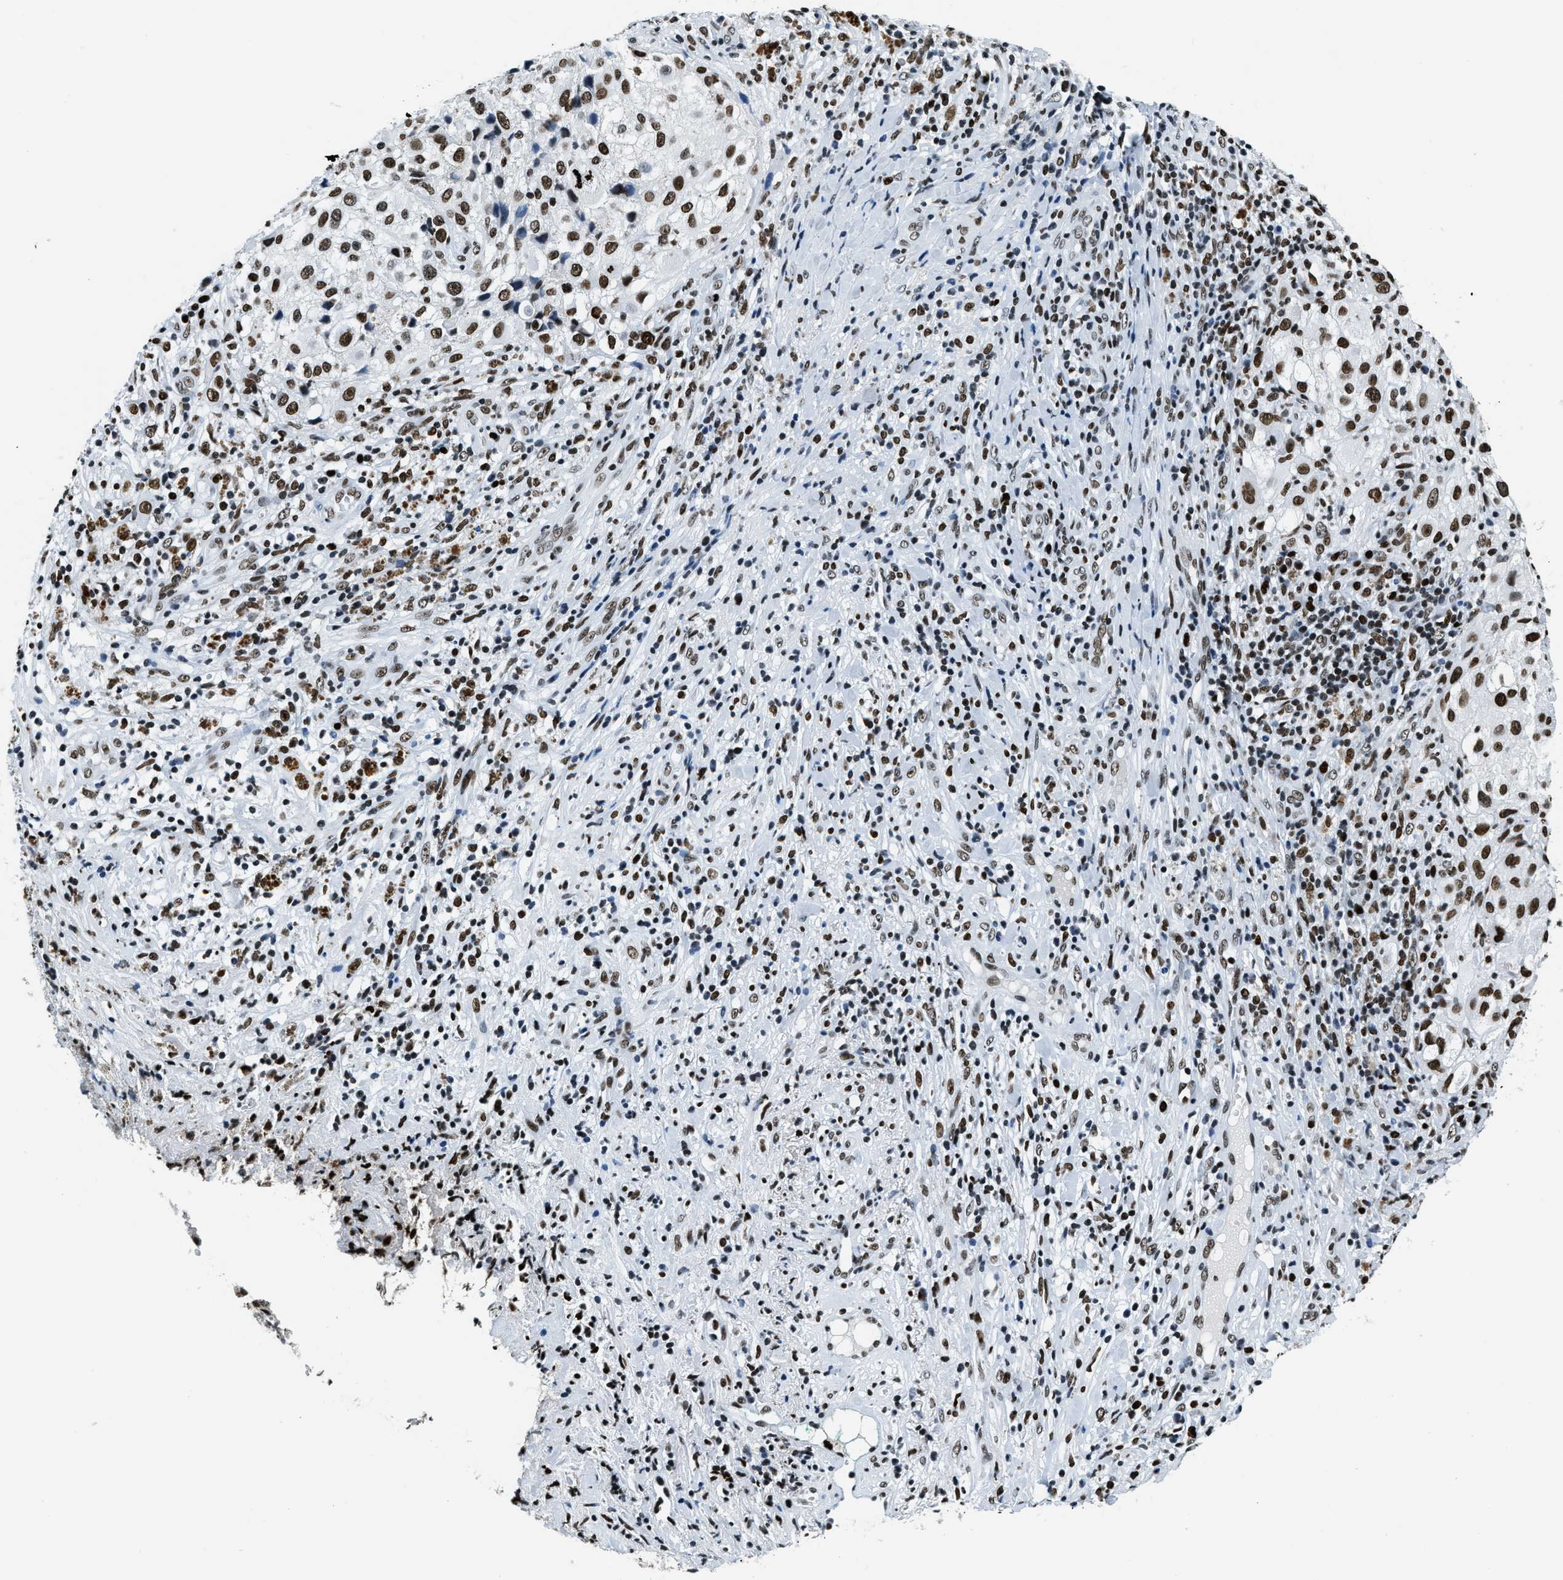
{"staining": {"intensity": "strong", "quantity": ">75%", "location": "nuclear"}, "tissue": "melanoma", "cell_type": "Tumor cells", "image_type": "cancer", "snomed": [{"axis": "morphology", "description": "Necrosis, NOS"}, {"axis": "morphology", "description": "Malignant melanoma, NOS"}, {"axis": "topography", "description": "Skin"}], "caption": "Melanoma stained with a brown dye exhibits strong nuclear positive staining in approximately >75% of tumor cells.", "gene": "TOP1", "patient": {"sex": "female", "age": 87}}